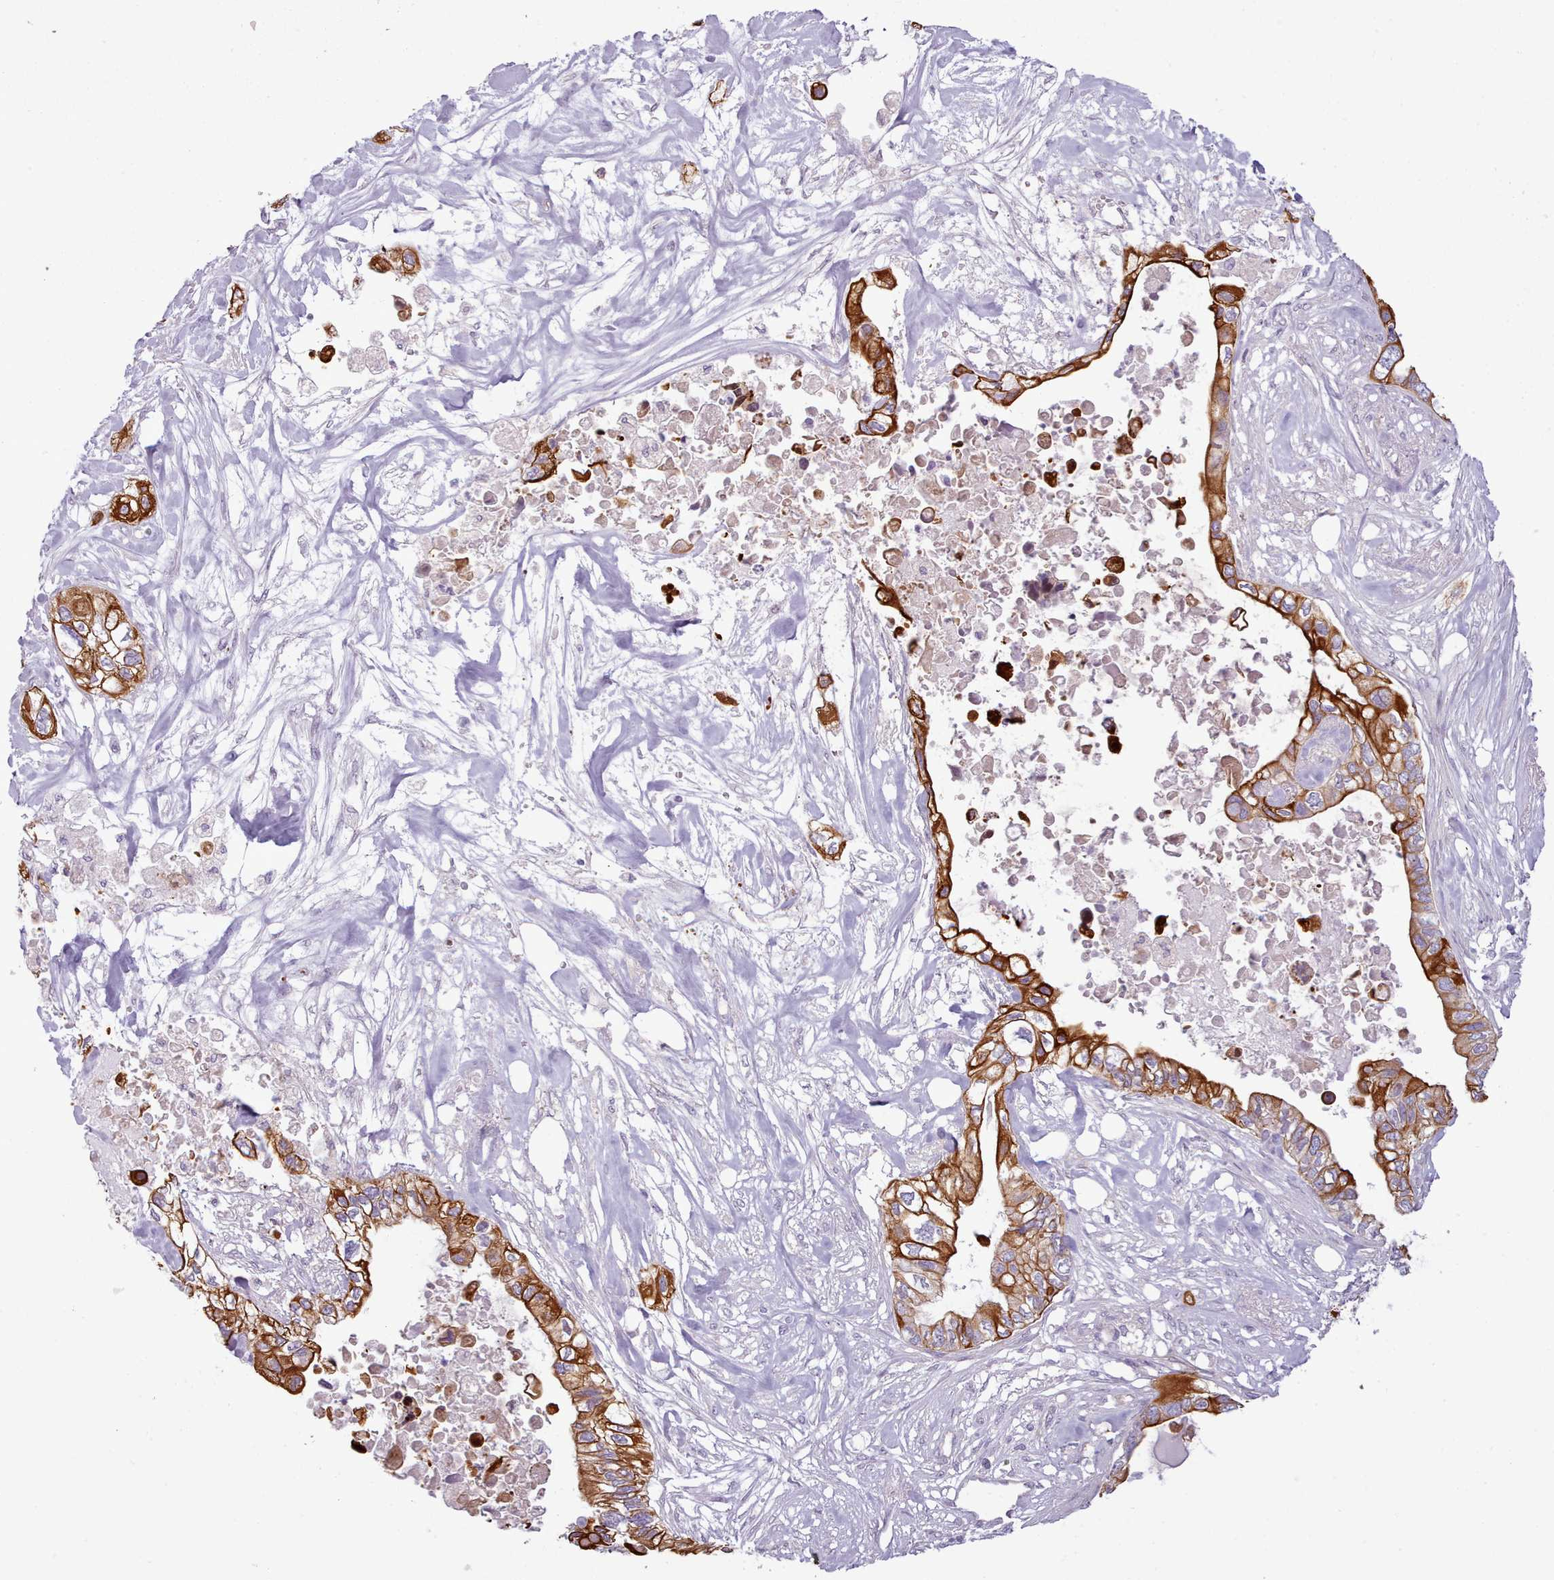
{"staining": {"intensity": "strong", "quantity": ">75%", "location": "cytoplasmic/membranous"}, "tissue": "pancreatic cancer", "cell_type": "Tumor cells", "image_type": "cancer", "snomed": [{"axis": "morphology", "description": "Adenocarcinoma, NOS"}, {"axis": "topography", "description": "Pancreas"}], "caption": "Pancreatic adenocarcinoma stained for a protein demonstrates strong cytoplasmic/membranous positivity in tumor cells.", "gene": "PLD4", "patient": {"sex": "female", "age": 63}}